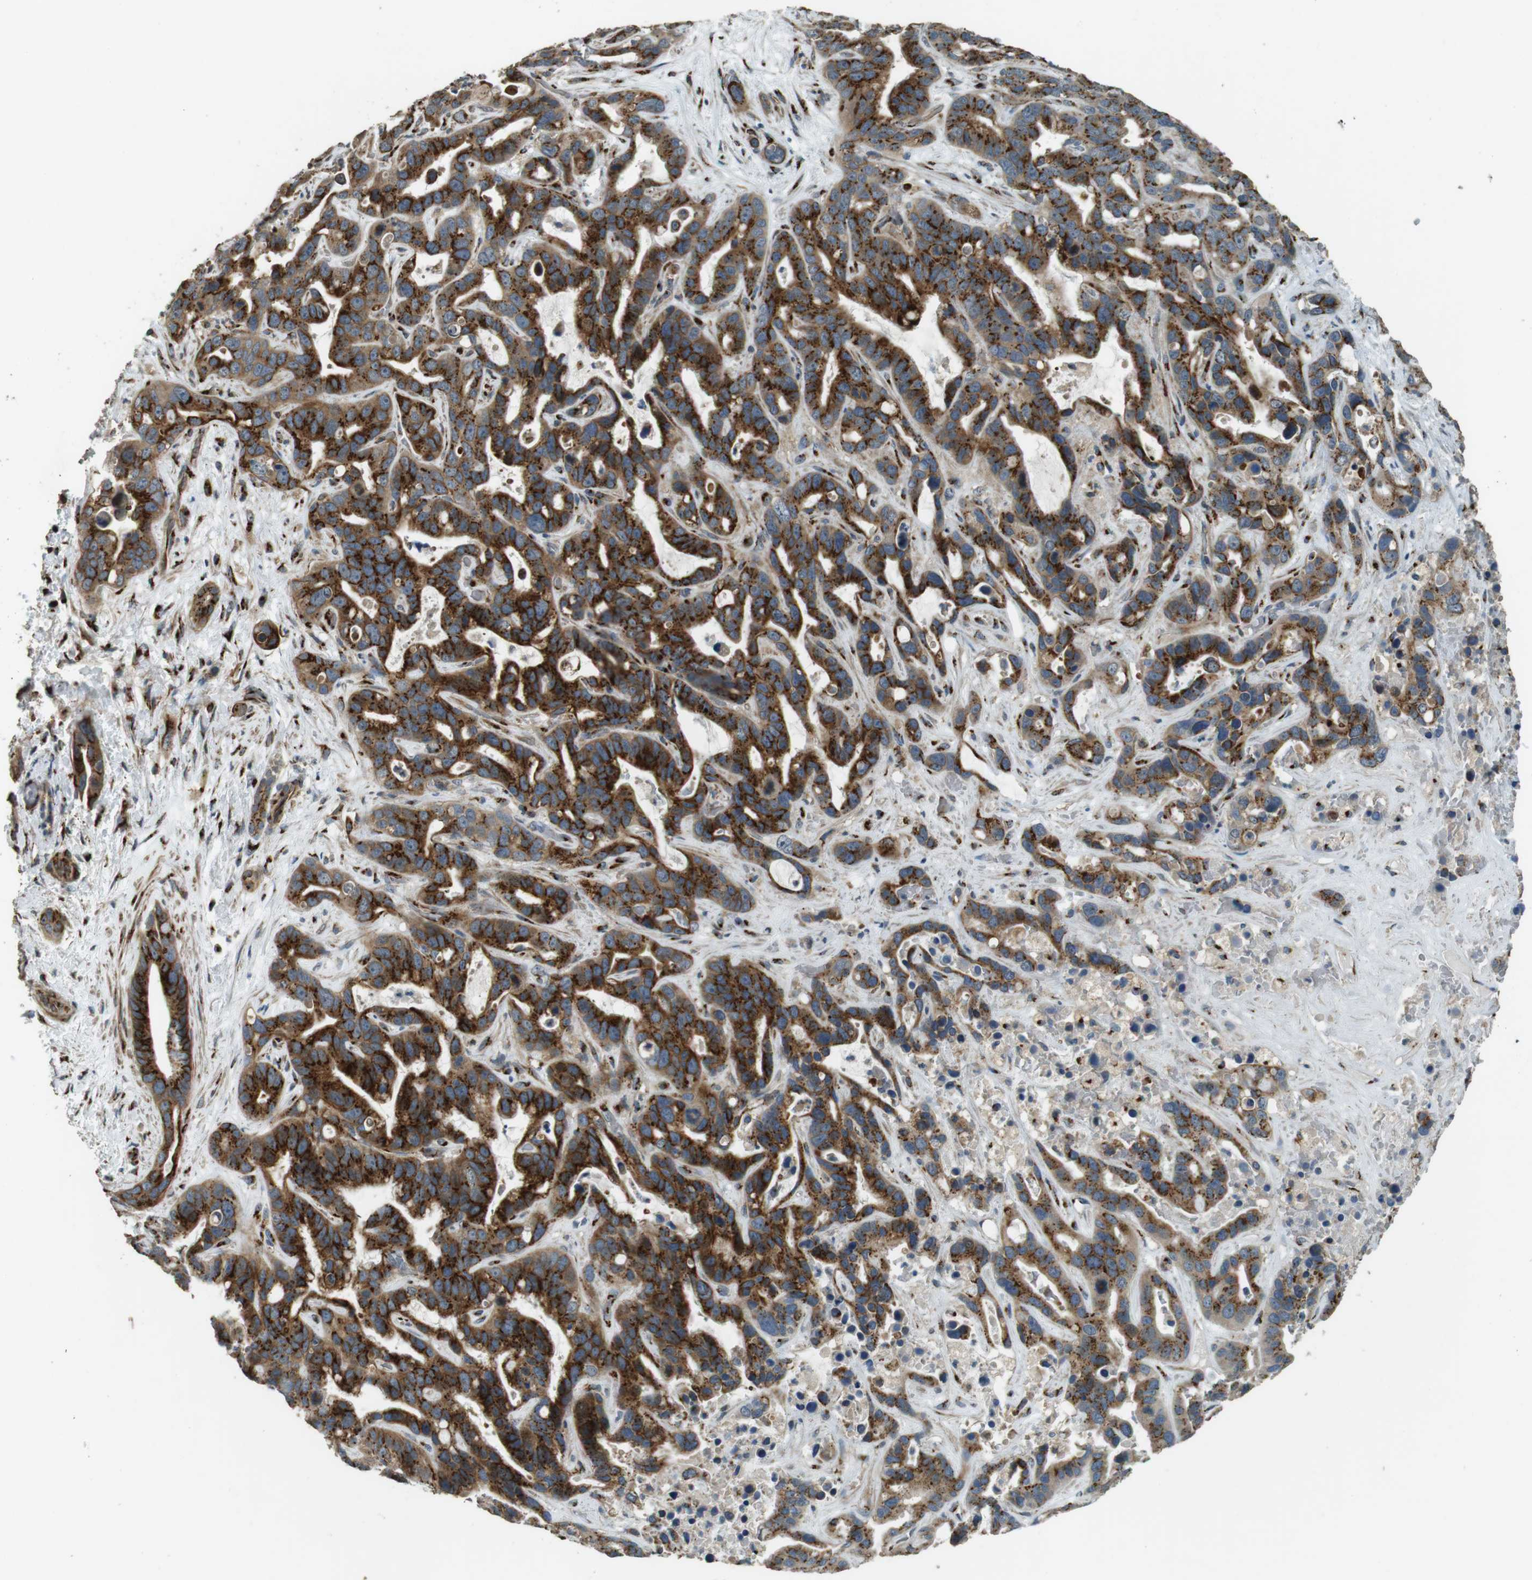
{"staining": {"intensity": "strong", "quantity": ">75%", "location": "cytoplasmic/membranous"}, "tissue": "liver cancer", "cell_type": "Tumor cells", "image_type": "cancer", "snomed": [{"axis": "morphology", "description": "Cholangiocarcinoma"}, {"axis": "topography", "description": "Liver"}], "caption": "Immunohistochemistry (IHC) histopathology image of neoplastic tissue: human liver cancer stained using IHC exhibits high levels of strong protein expression localized specifically in the cytoplasmic/membranous of tumor cells, appearing as a cytoplasmic/membranous brown color.", "gene": "TMEM115", "patient": {"sex": "female", "age": 65}}